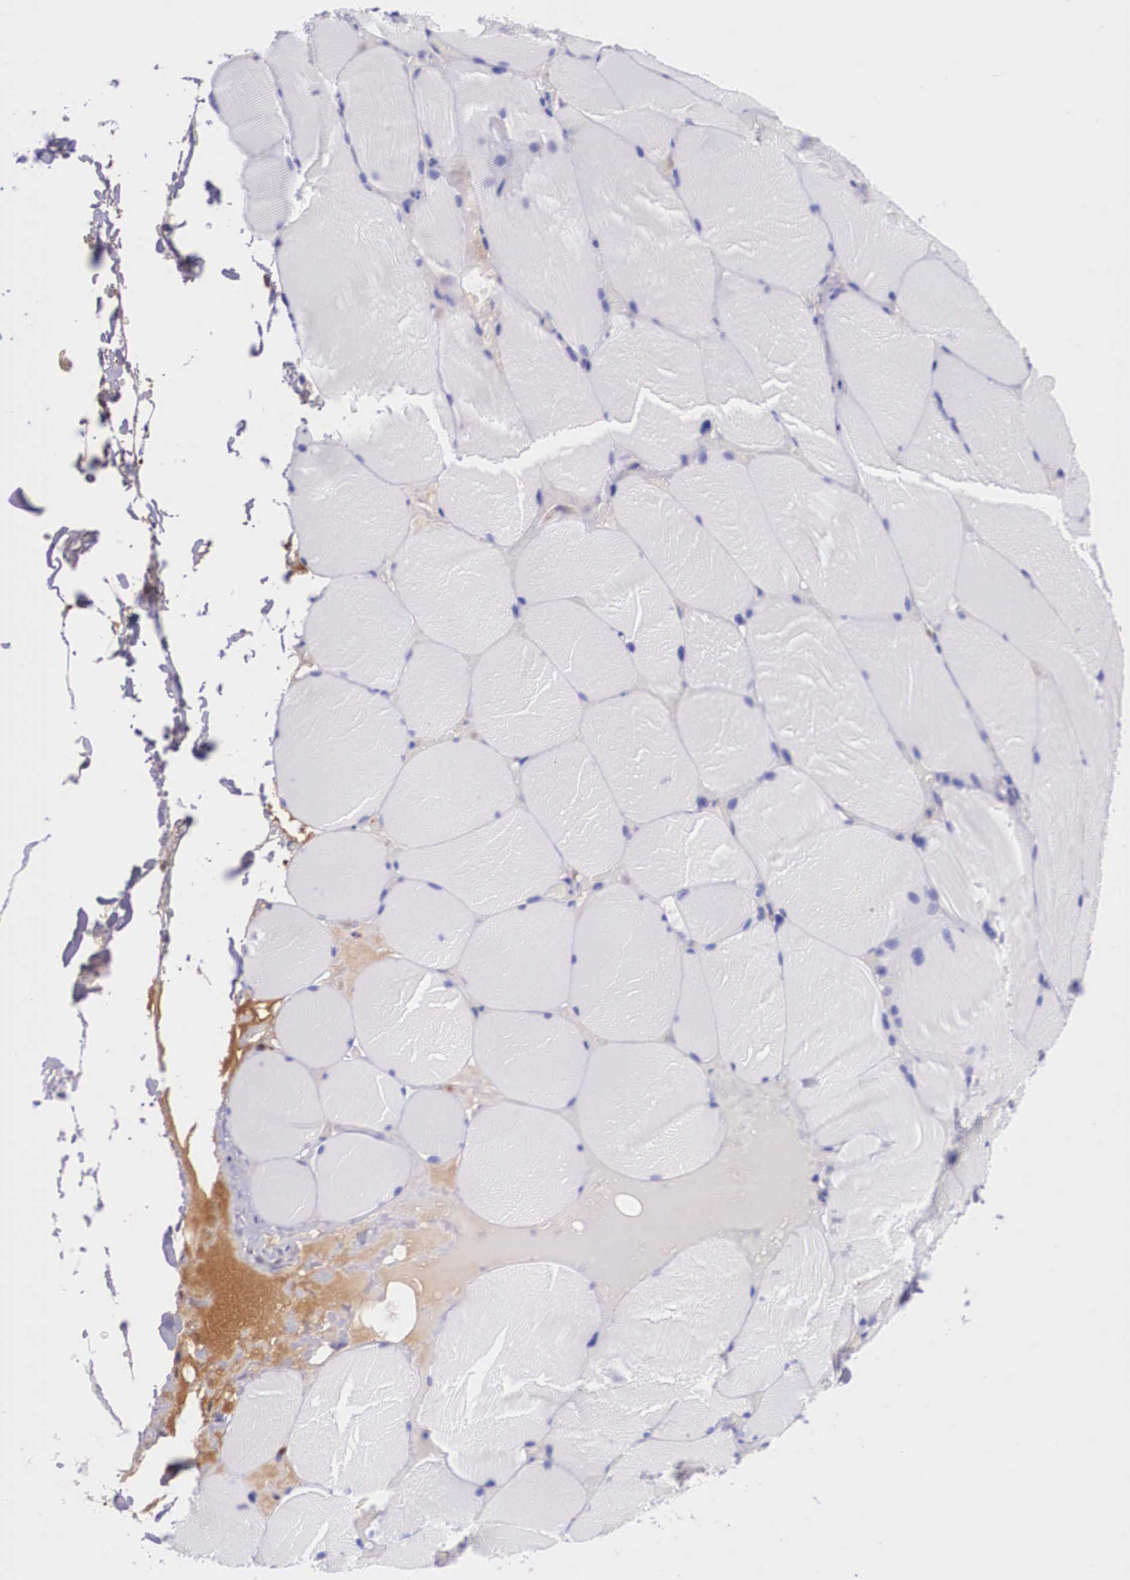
{"staining": {"intensity": "negative", "quantity": "none", "location": "none"}, "tissue": "skeletal muscle", "cell_type": "Myocytes", "image_type": "normal", "snomed": [{"axis": "morphology", "description": "Normal tissue, NOS"}, {"axis": "topography", "description": "Skeletal muscle"}], "caption": "Immunohistochemical staining of benign human skeletal muscle reveals no significant staining in myocytes. Brightfield microscopy of IHC stained with DAB (3,3'-diaminobenzidine) (brown) and hematoxylin (blue), captured at high magnification.", "gene": "PLG", "patient": {"sex": "male", "age": 71}}